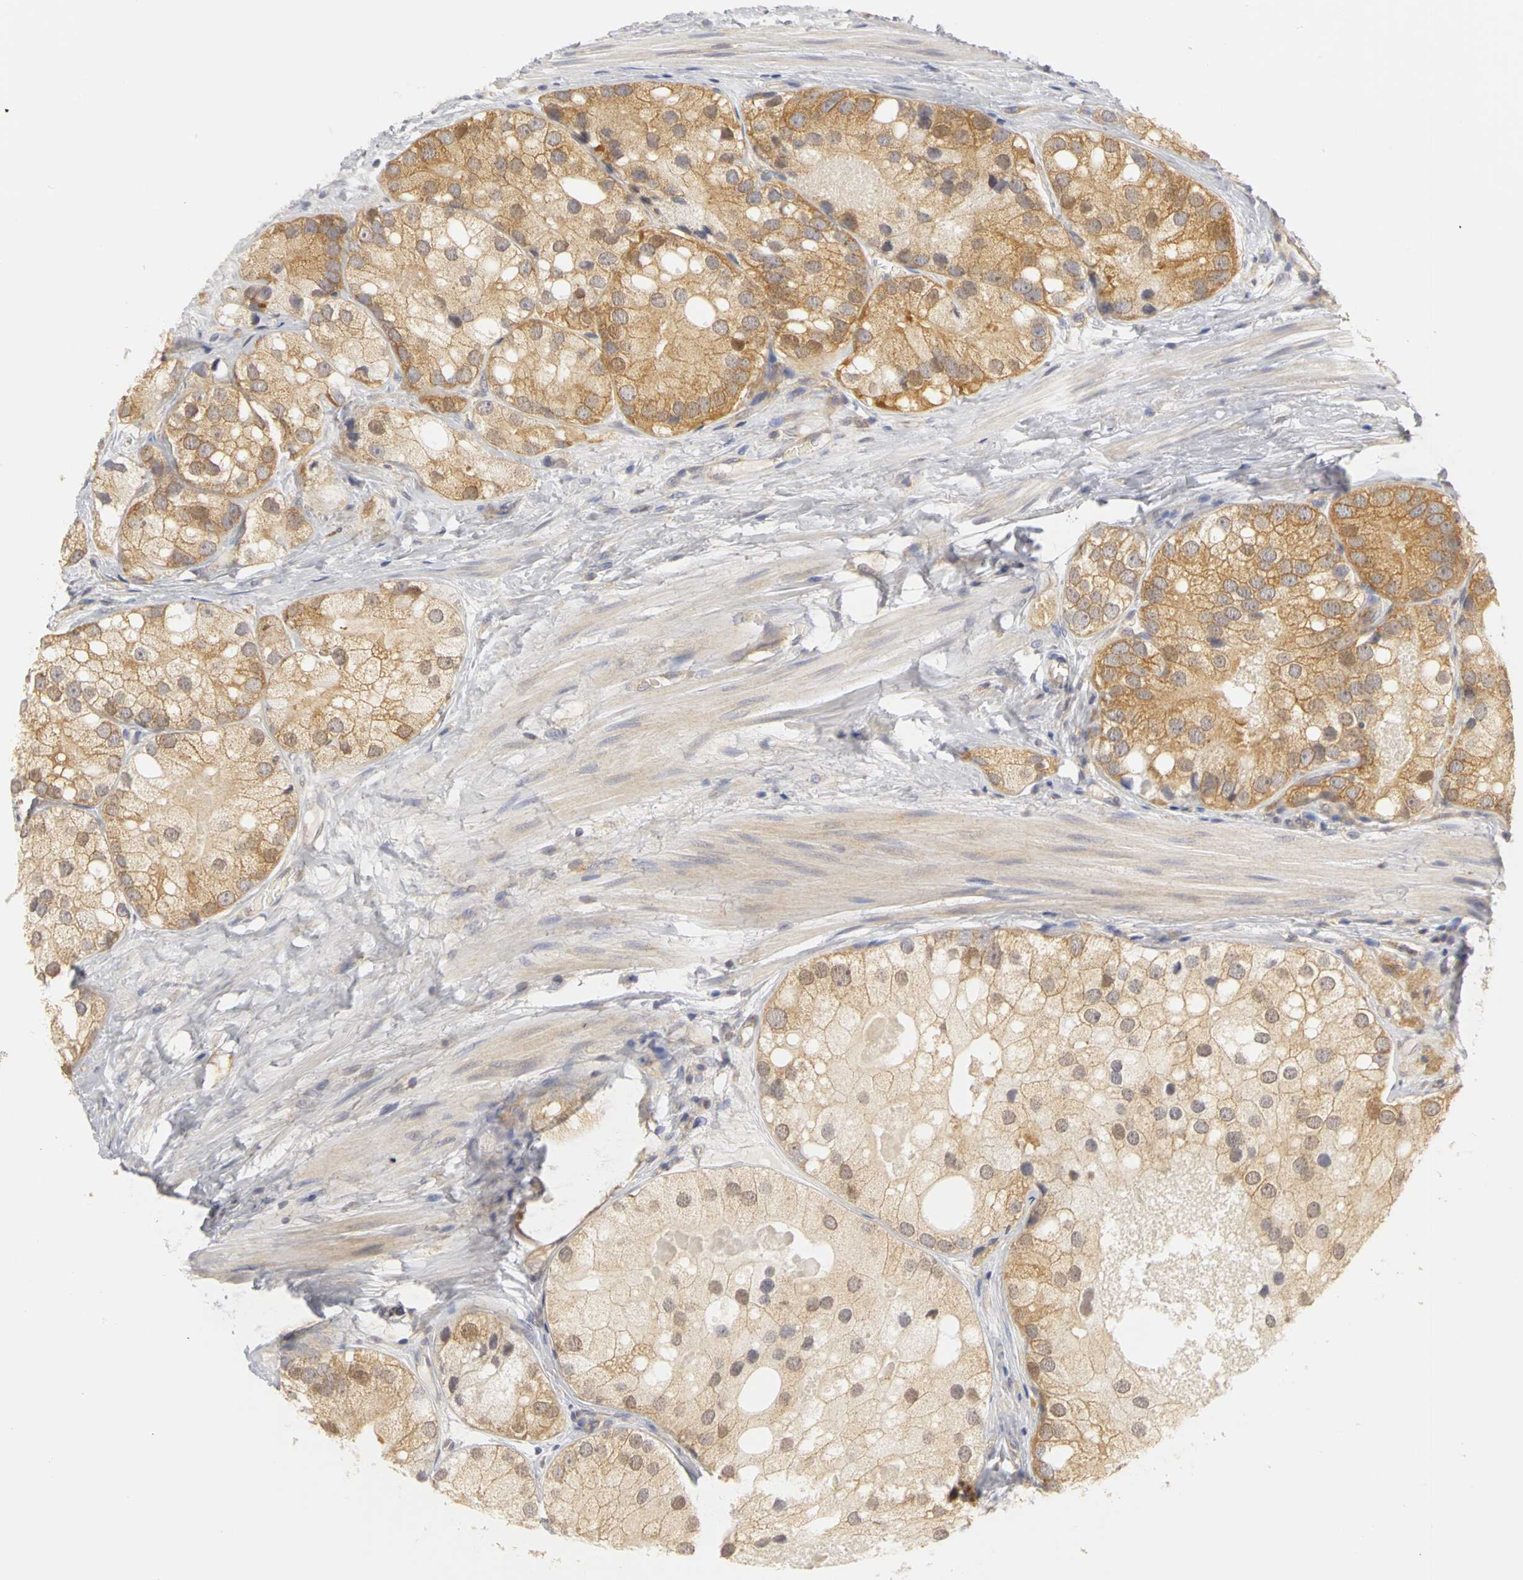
{"staining": {"intensity": "weak", "quantity": ">75%", "location": "cytoplasmic/membranous,nuclear"}, "tissue": "prostate cancer", "cell_type": "Tumor cells", "image_type": "cancer", "snomed": [{"axis": "morphology", "description": "Adenocarcinoma, Low grade"}, {"axis": "topography", "description": "Prostate"}], "caption": "The immunohistochemical stain highlights weak cytoplasmic/membranous and nuclear expression in tumor cells of prostate cancer tissue. (DAB = brown stain, brightfield microscopy at high magnification).", "gene": "IRAK1", "patient": {"sex": "male", "age": 69}}